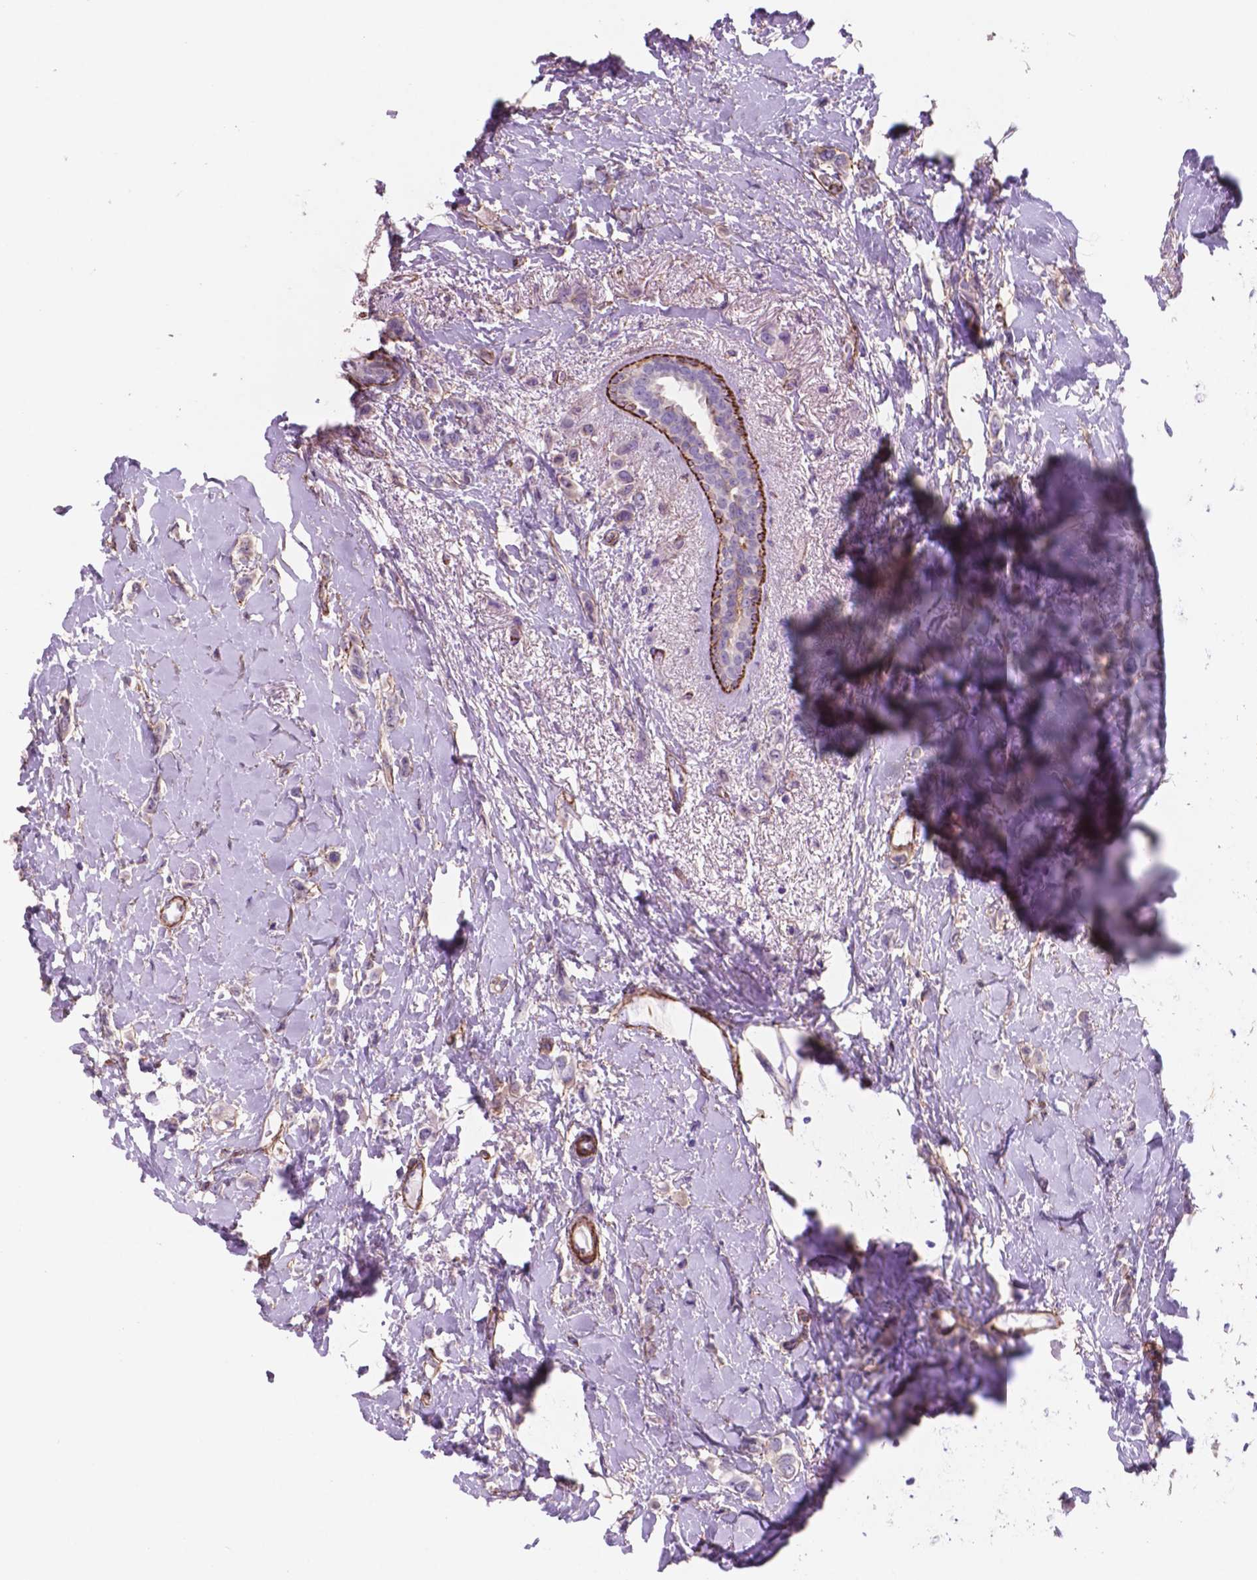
{"staining": {"intensity": "negative", "quantity": "none", "location": "none"}, "tissue": "breast cancer", "cell_type": "Tumor cells", "image_type": "cancer", "snomed": [{"axis": "morphology", "description": "Lobular carcinoma"}, {"axis": "topography", "description": "Breast"}], "caption": "DAB immunohistochemical staining of lobular carcinoma (breast) displays no significant expression in tumor cells.", "gene": "TOR2A", "patient": {"sex": "female", "age": 66}}